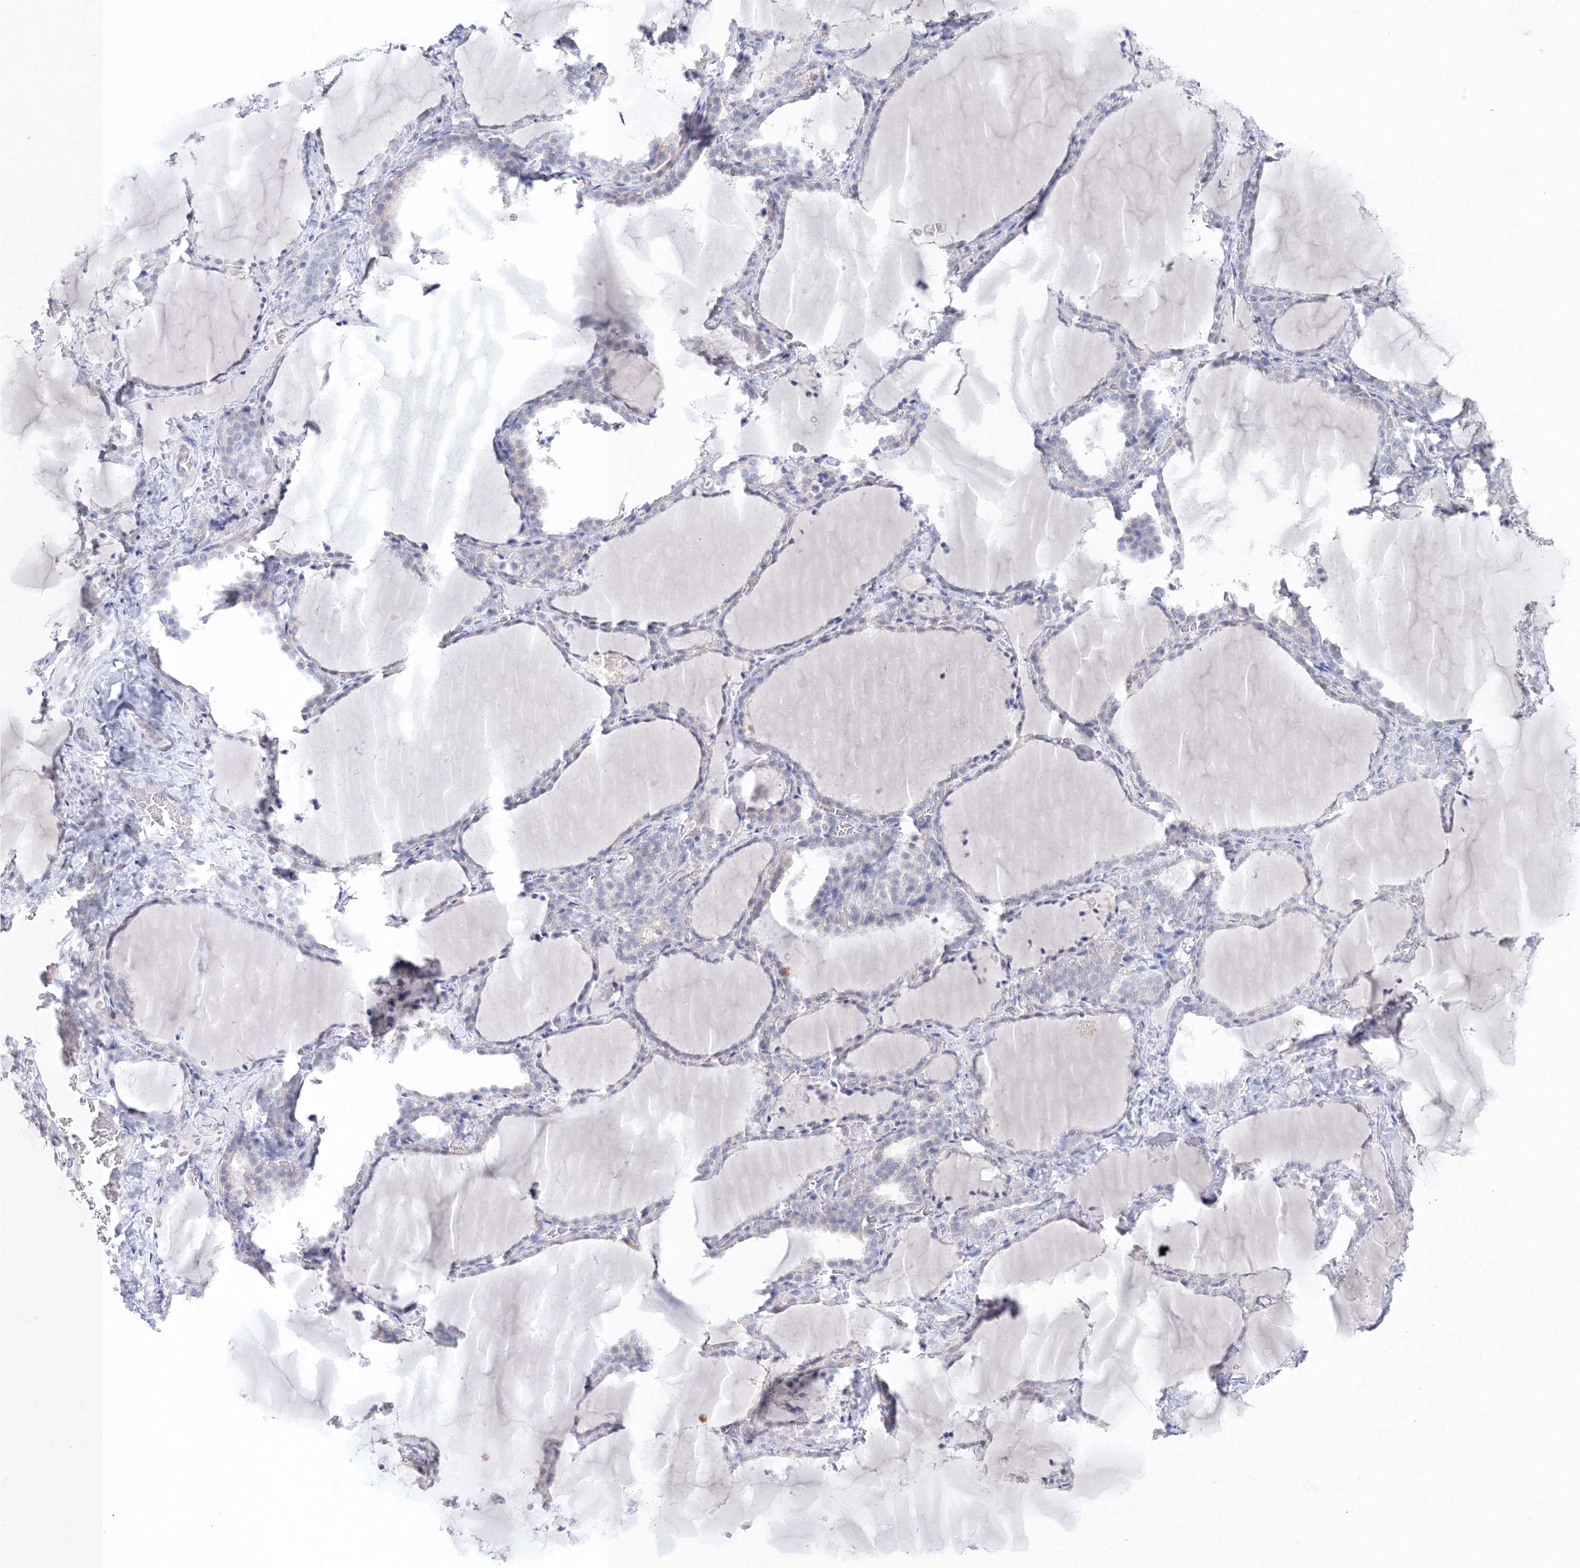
{"staining": {"intensity": "negative", "quantity": "none", "location": "none"}, "tissue": "thyroid gland", "cell_type": "Glandular cells", "image_type": "normal", "snomed": [{"axis": "morphology", "description": "Normal tissue, NOS"}, {"axis": "topography", "description": "Thyroid gland"}], "caption": "Glandular cells show no significant protein staining in normal thyroid gland. Nuclei are stained in blue.", "gene": "HMGCS1", "patient": {"sex": "female", "age": 22}}